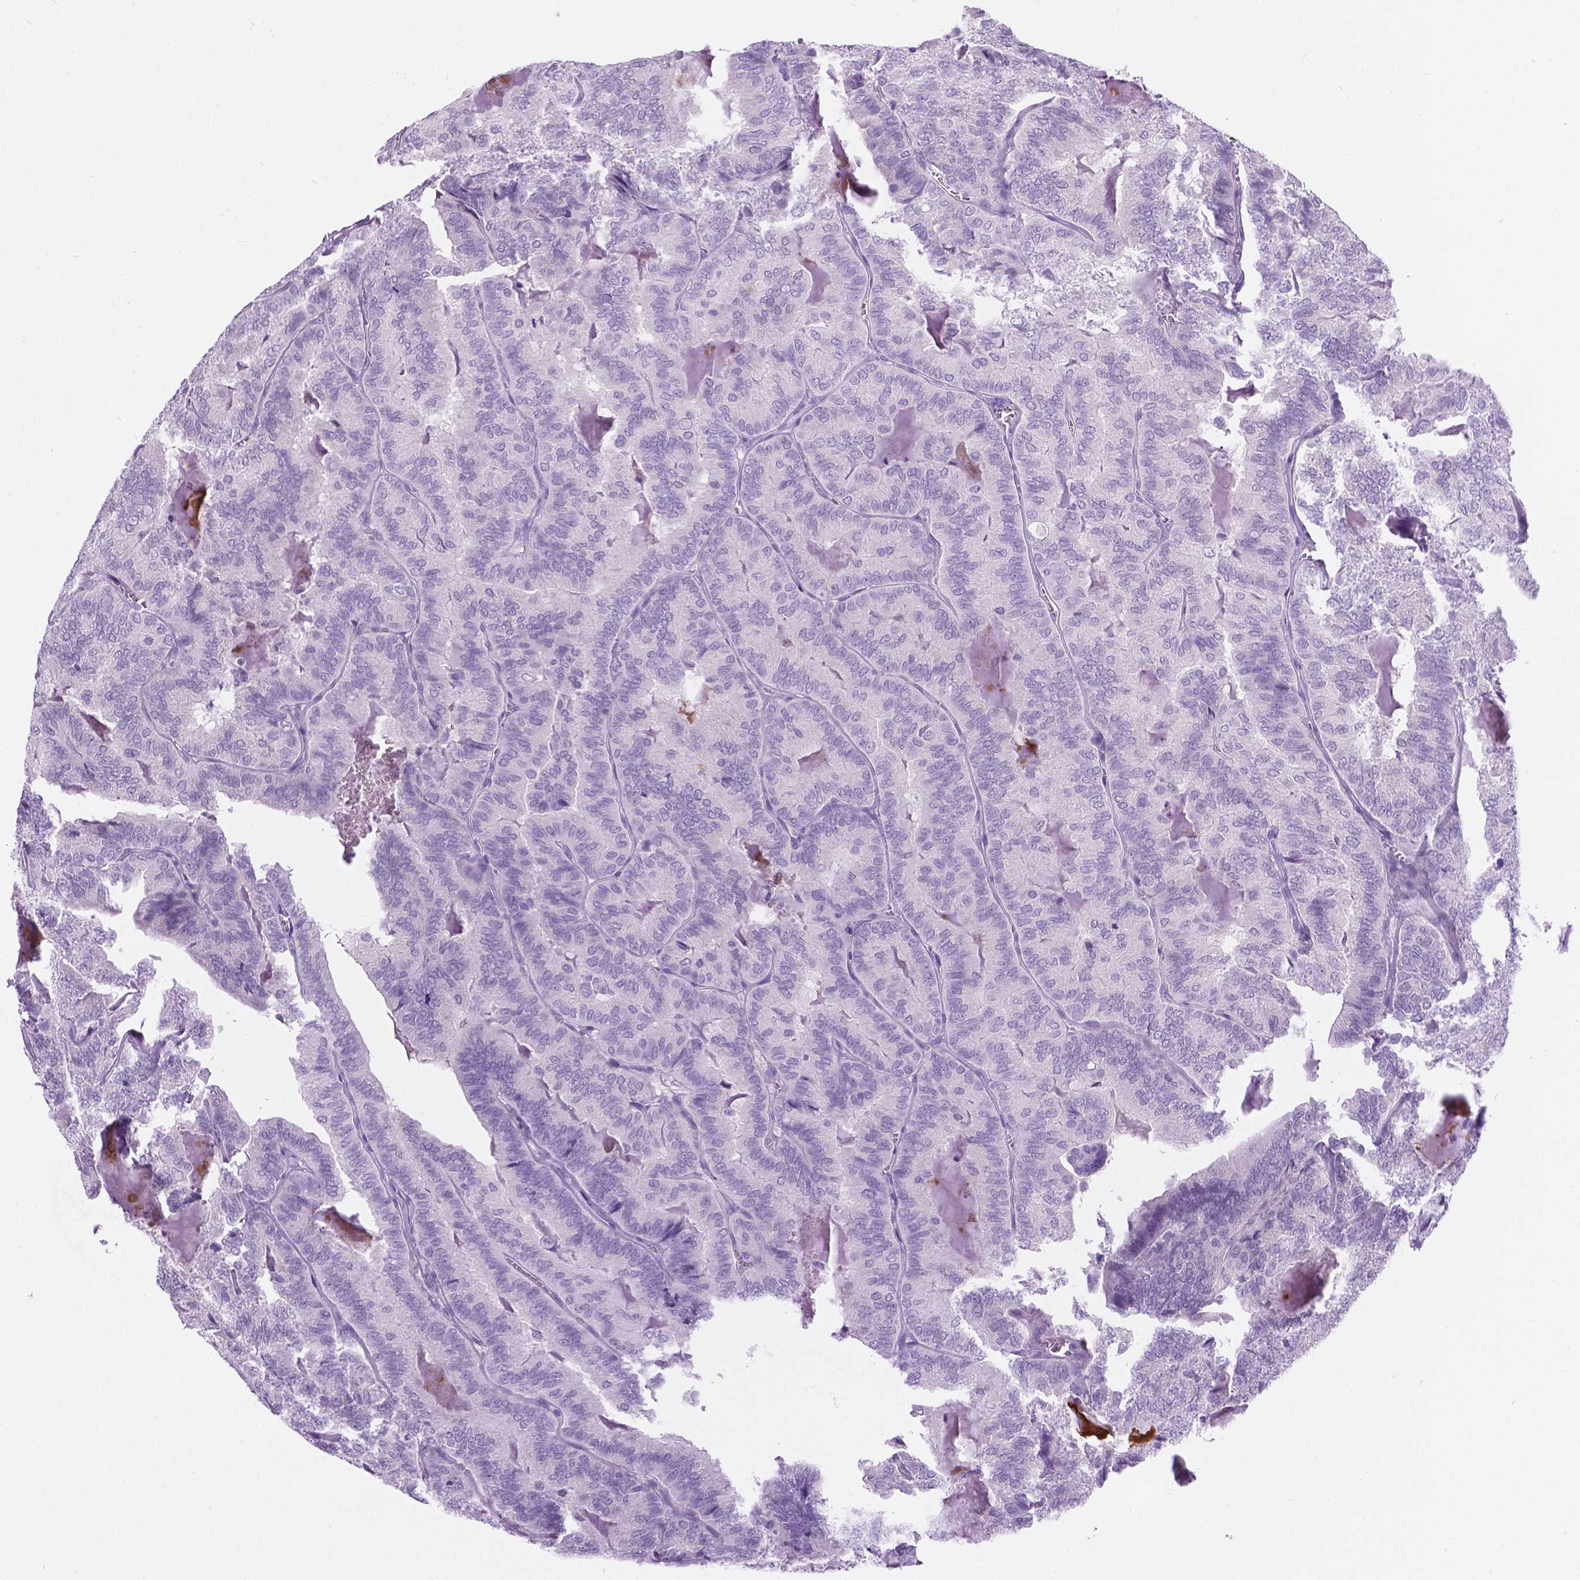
{"staining": {"intensity": "negative", "quantity": "none", "location": "none"}, "tissue": "thyroid cancer", "cell_type": "Tumor cells", "image_type": "cancer", "snomed": [{"axis": "morphology", "description": "Papillary adenocarcinoma, NOS"}, {"axis": "topography", "description": "Thyroid gland"}], "caption": "Immunohistochemistry photomicrograph of thyroid cancer stained for a protein (brown), which displays no staining in tumor cells.", "gene": "ARMS2", "patient": {"sex": "female", "age": 75}}